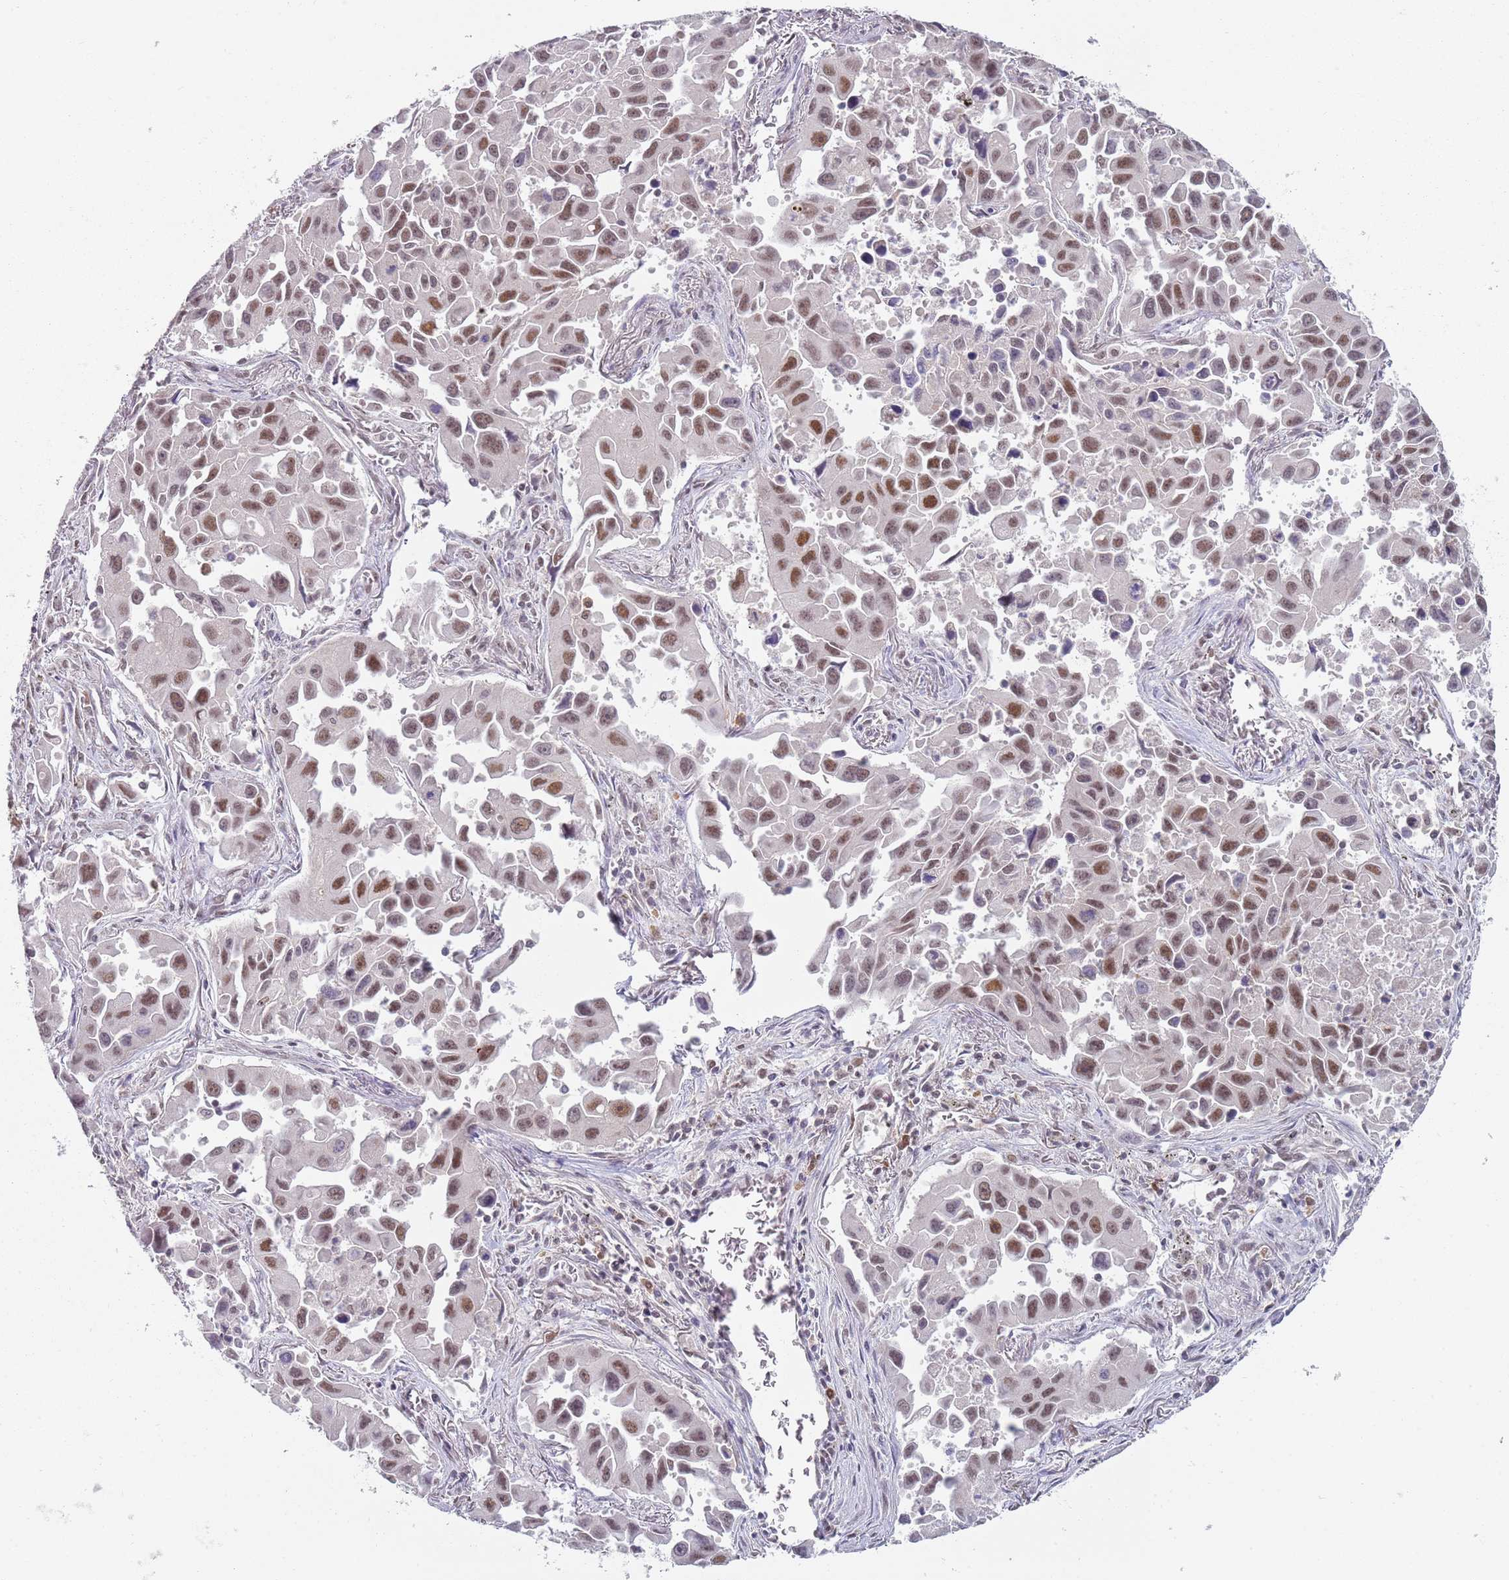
{"staining": {"intensity": "moderate", "quantity": ">75%", "location": "nuclear"}, "tissue": "lung cancer", "cell_type": "Tumor cells", "image_type": "cancer", "snomed": [{"axis": "morphology", "description": "Adenocarcinoma, NOS"}, {"axis": "topography", "description": "Lung"}], "caption": "Protein staining of lung cancer (adenocarcinoma) tissue exhibits moderate nuclear staining in about >75% of tumor cells.", "gene": "SMARCAL1", "patient": {"sex": "male", "age": 66}}